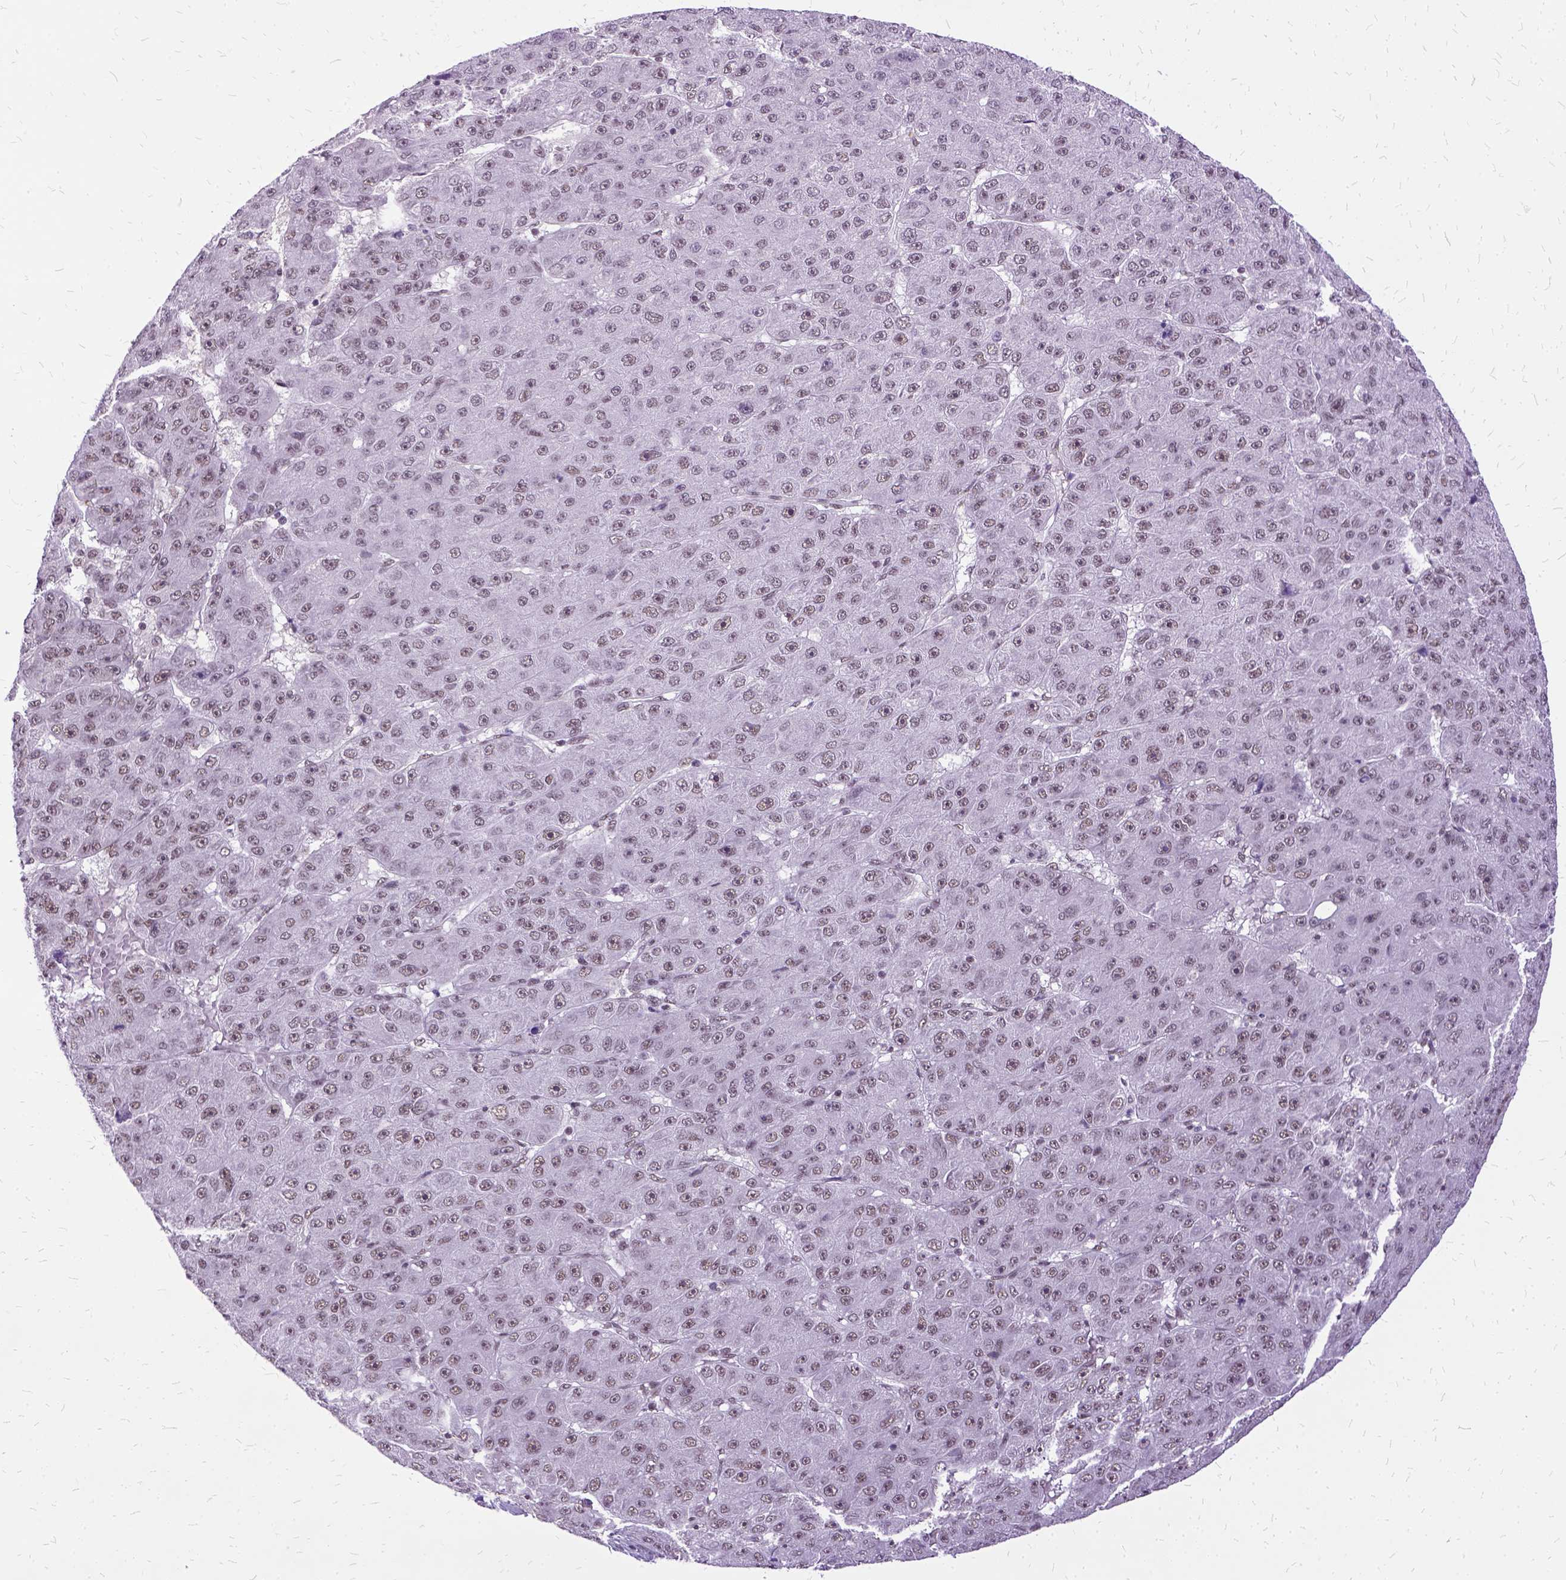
{"staining": {"intensity": "weak", "quantity": "25%-75%", "location": "nuclear"}, "tissue": "liver cancer", "cell_type": "Tumor cells", "image_type": "cancer", "snomed": [{"axis": "morphology", "description": "Carcinoma, Hepatocellular, NOS"}, {"axis": "topography", "description": "Liver"}], "caption": "Immunohistochemical staining of human liver cancer (hepatocellular carcinoma) shows weak nuclear protein positivity in approximately 25%-75% of tumor cells. (DAB IHC with brightfield microscopy, high magnification).", "gene": "SETD1A", "patient": {"sex": "male", "age": 67}}